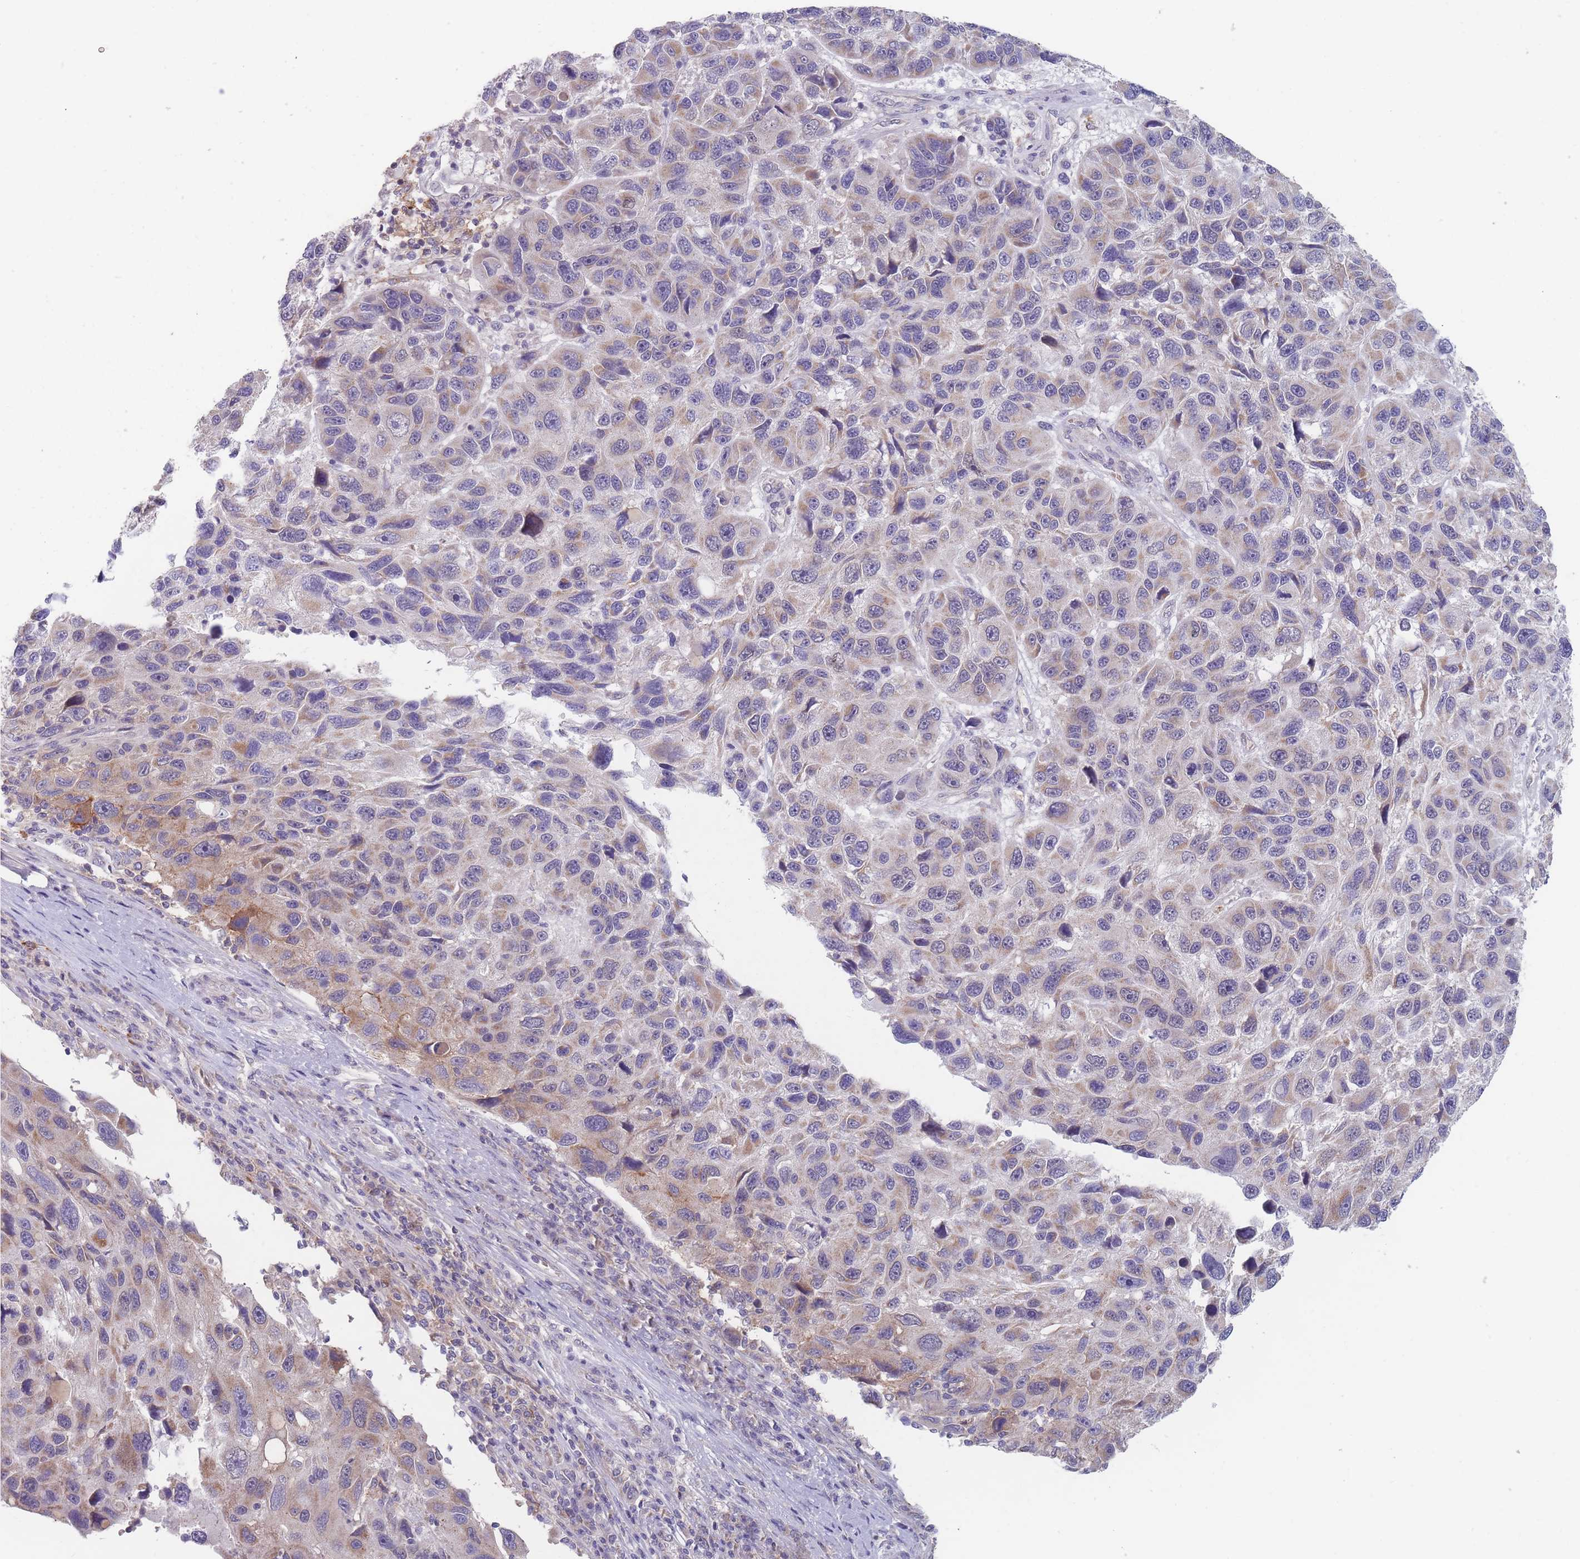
{"staining": {"intensity": "moderate", "quantity": "<25%", "location": "cytoplasmic/membranous"}, "tissue": "melanoma", "cell_type": "Tumor cells", "image_type": "cancer", "snomed": [{"axis": "morphology", "description": "Malignant melanoma, NOS"}, {"axis": "topography", "description": "Skin"}], "caption": "Malignant melanoma stained with DAB (3,3'-diaminobenzidine) immunohistochemistry demonstrates low levels of moderate cytoplasmic/membranous expression in approximately <25% of tumor cells.", "gene": "PEX7", "patient": {"sex": "male", "age": 53}}